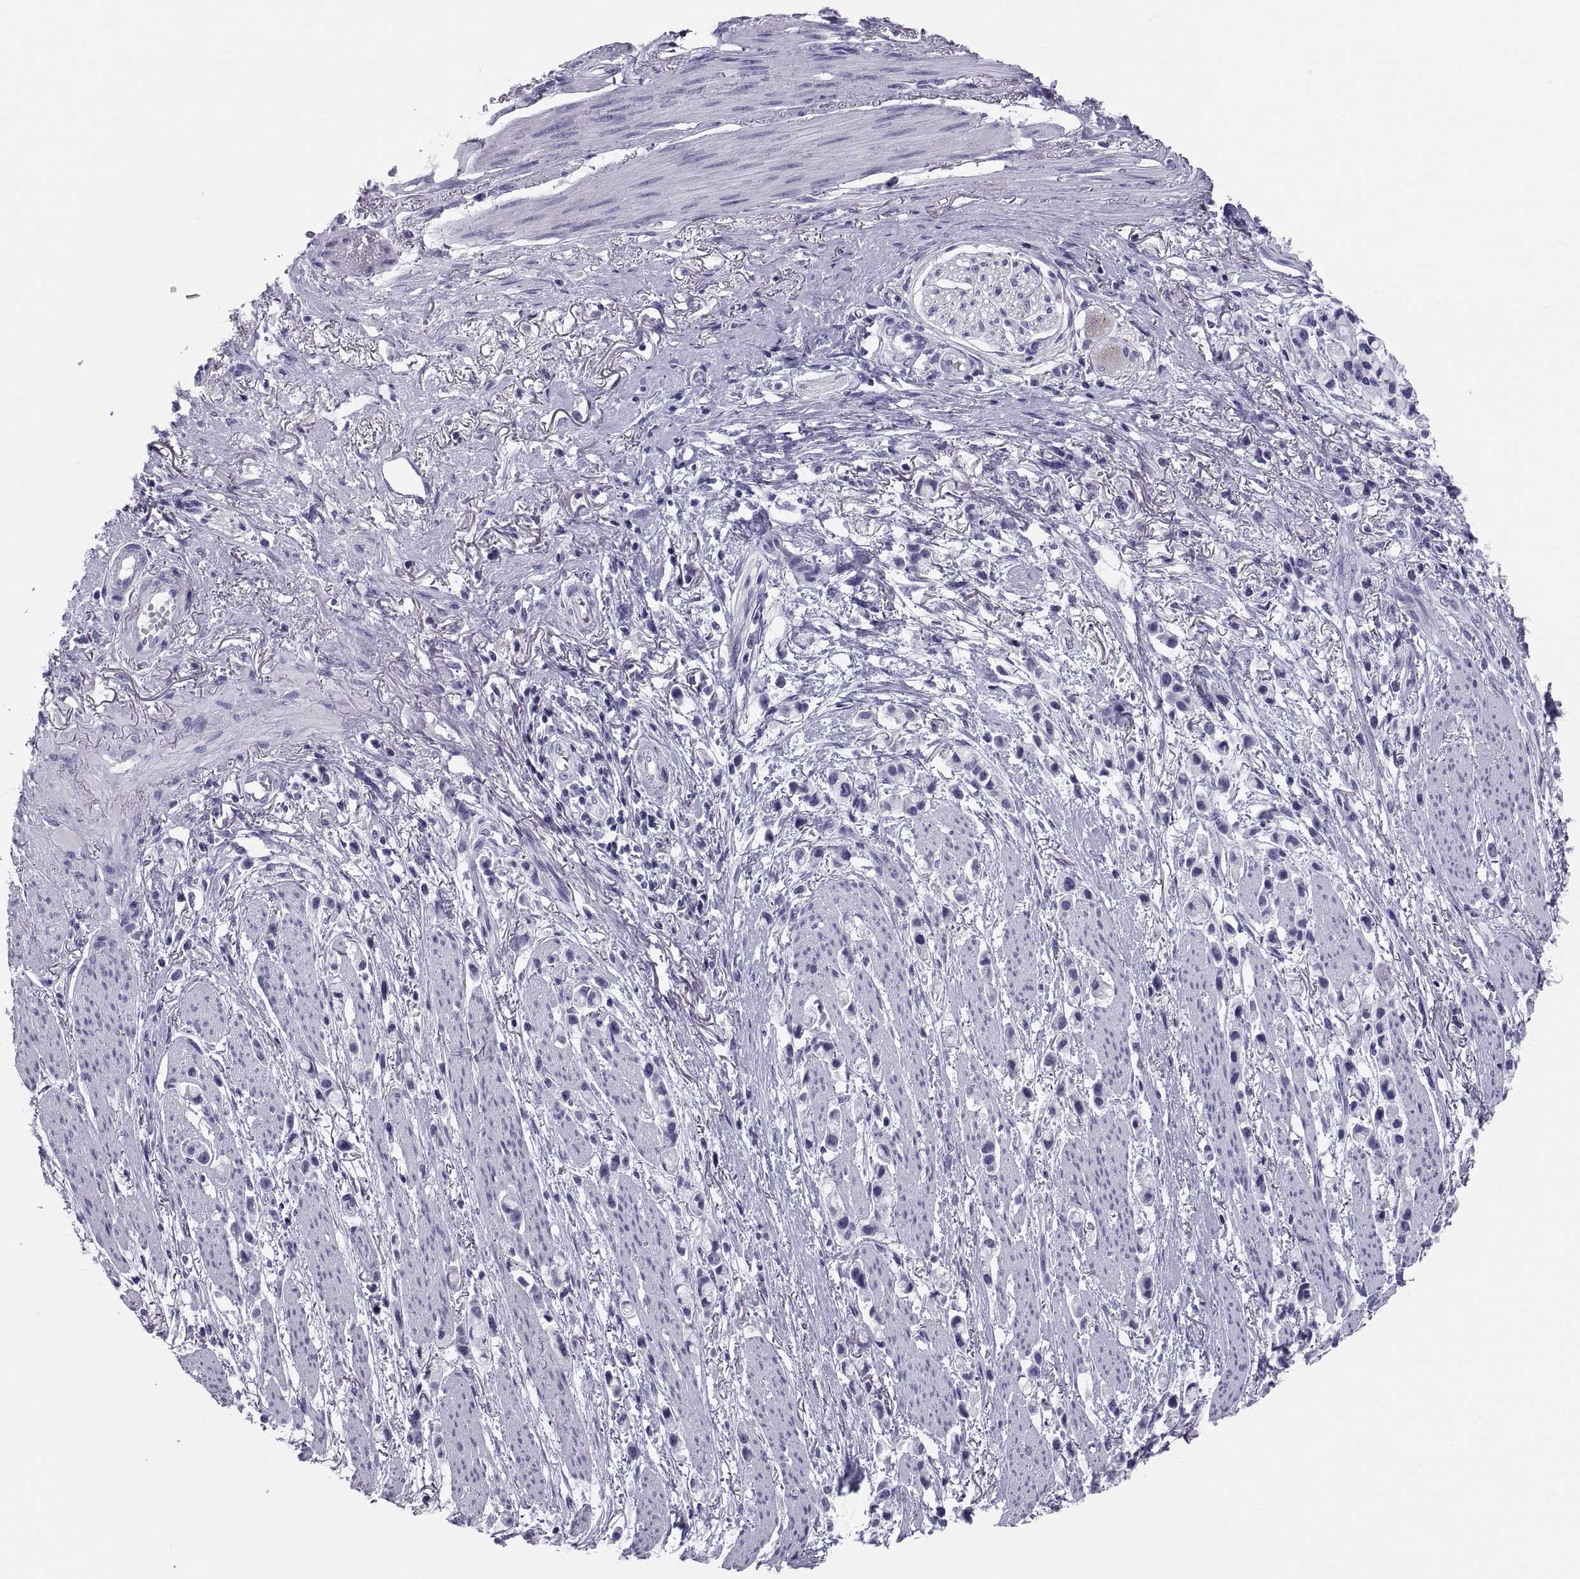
{"staining": {"intensity": "negative", "quantity": "none", "location": "none"}, "tissue": "stomach cancer", "cell_type": "Tumor cells", "image_type": "cancer", "snomed": [{"axis": "morphology", "description": "Adenocarcinoma, NOS"}, {"axis": "topography", "description": "Stomach"}], "caption": "The IHC histopathology image has no significant expression in tumor cells of stomach cancer (adenocarcinoma) tissue.", "gene": "DEFB129", "patient": {"sex": "female", "age": 81}}